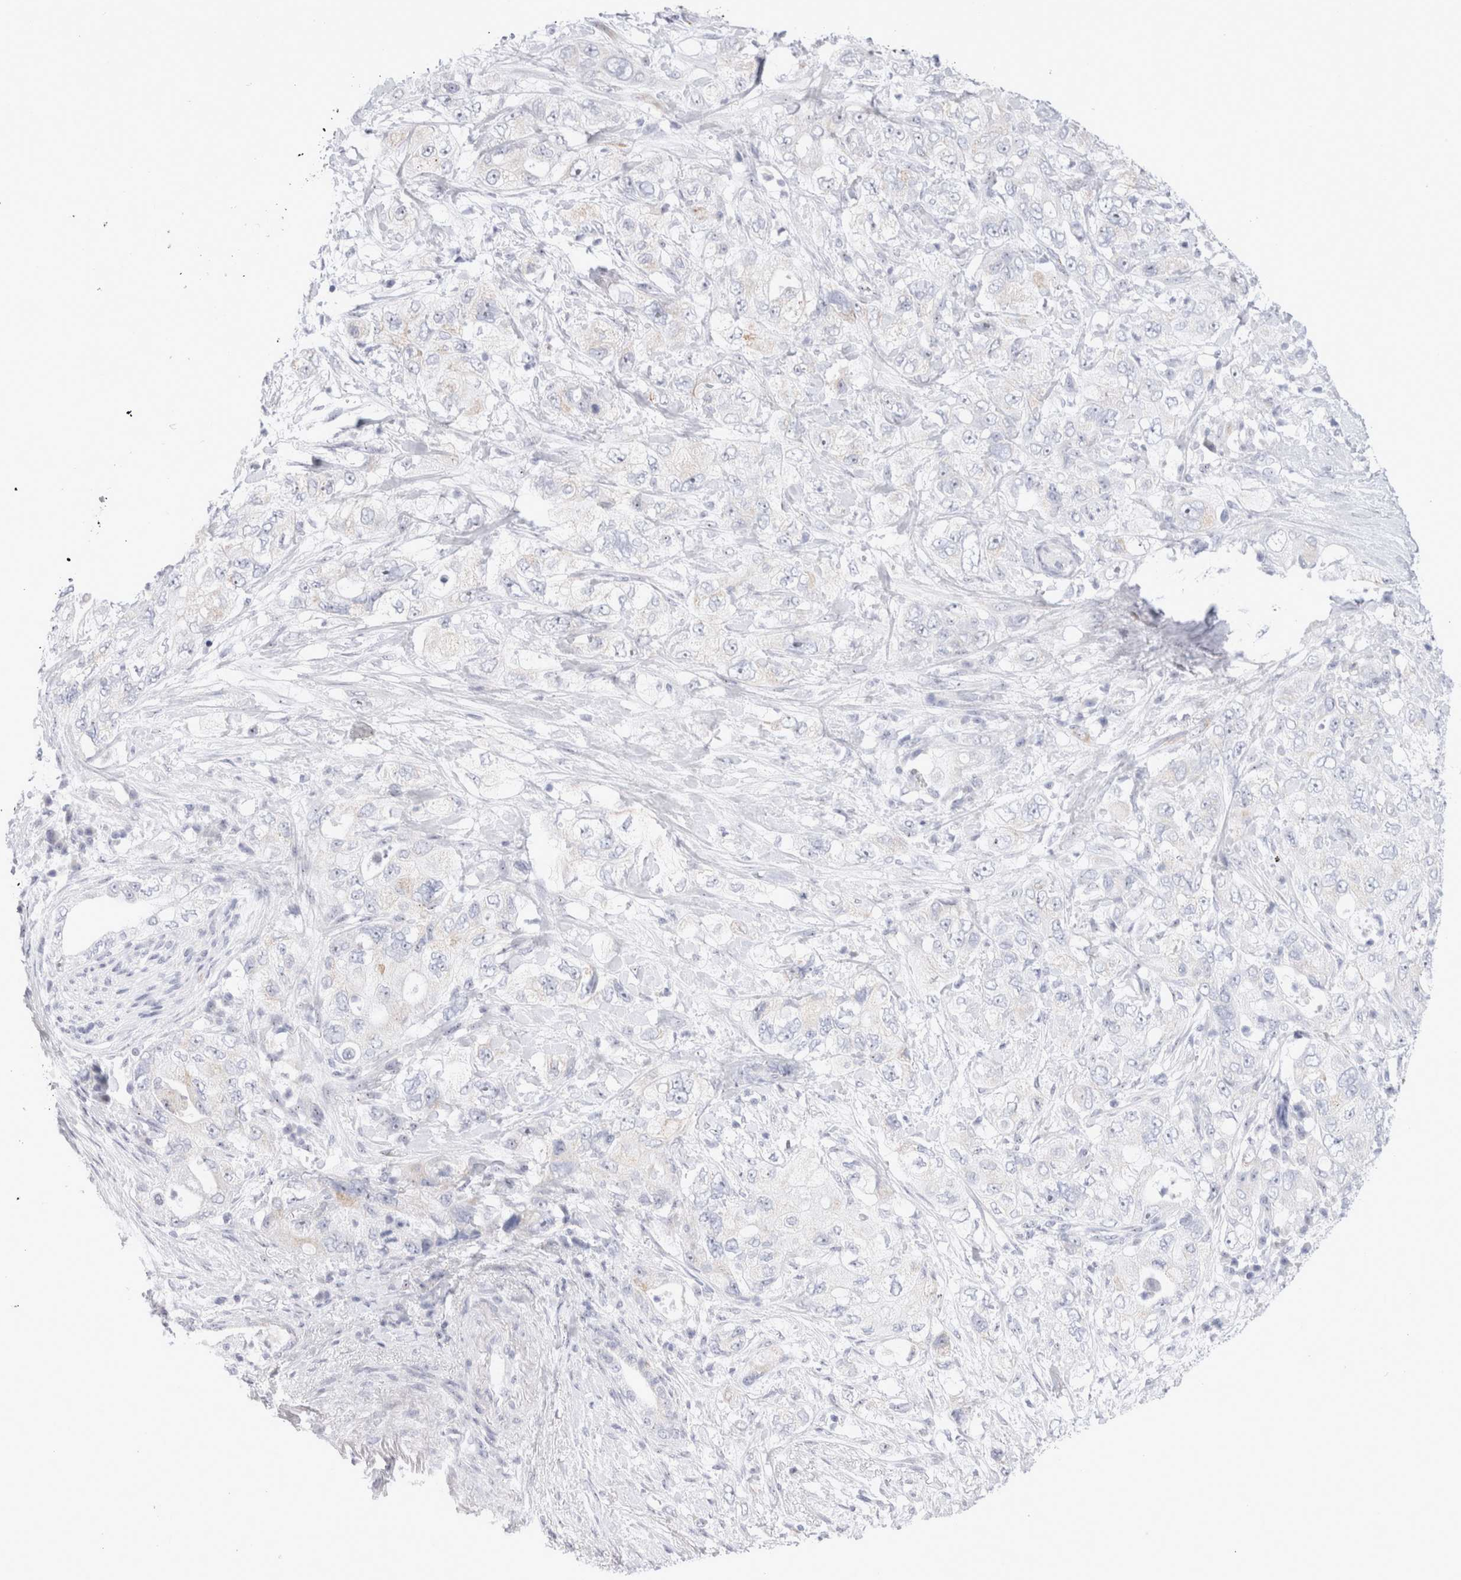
{"staining": {"intensity": "negative", "quantity": "none", "location": "none"}, "tissue": "pancreatic cancer", "cell_type": "Tumor cells", "image_type": "cancer", "snomed": [{"axis": "morphology", "description": "Adenocarcinoma, NOS"}, {"axis": "topography", "description": "Pancreas"}], "caption": "This is a photomicrograph of immunohistochemistry staining of adenocarcinoma (pancreatic), which shows no staining in tumor cells. (Brightfield microscopy of DAB immunohistochemistry (IHC) at high magnification).", "gene": "MUC15", "patient": {"sex": "female", "age": 73}}